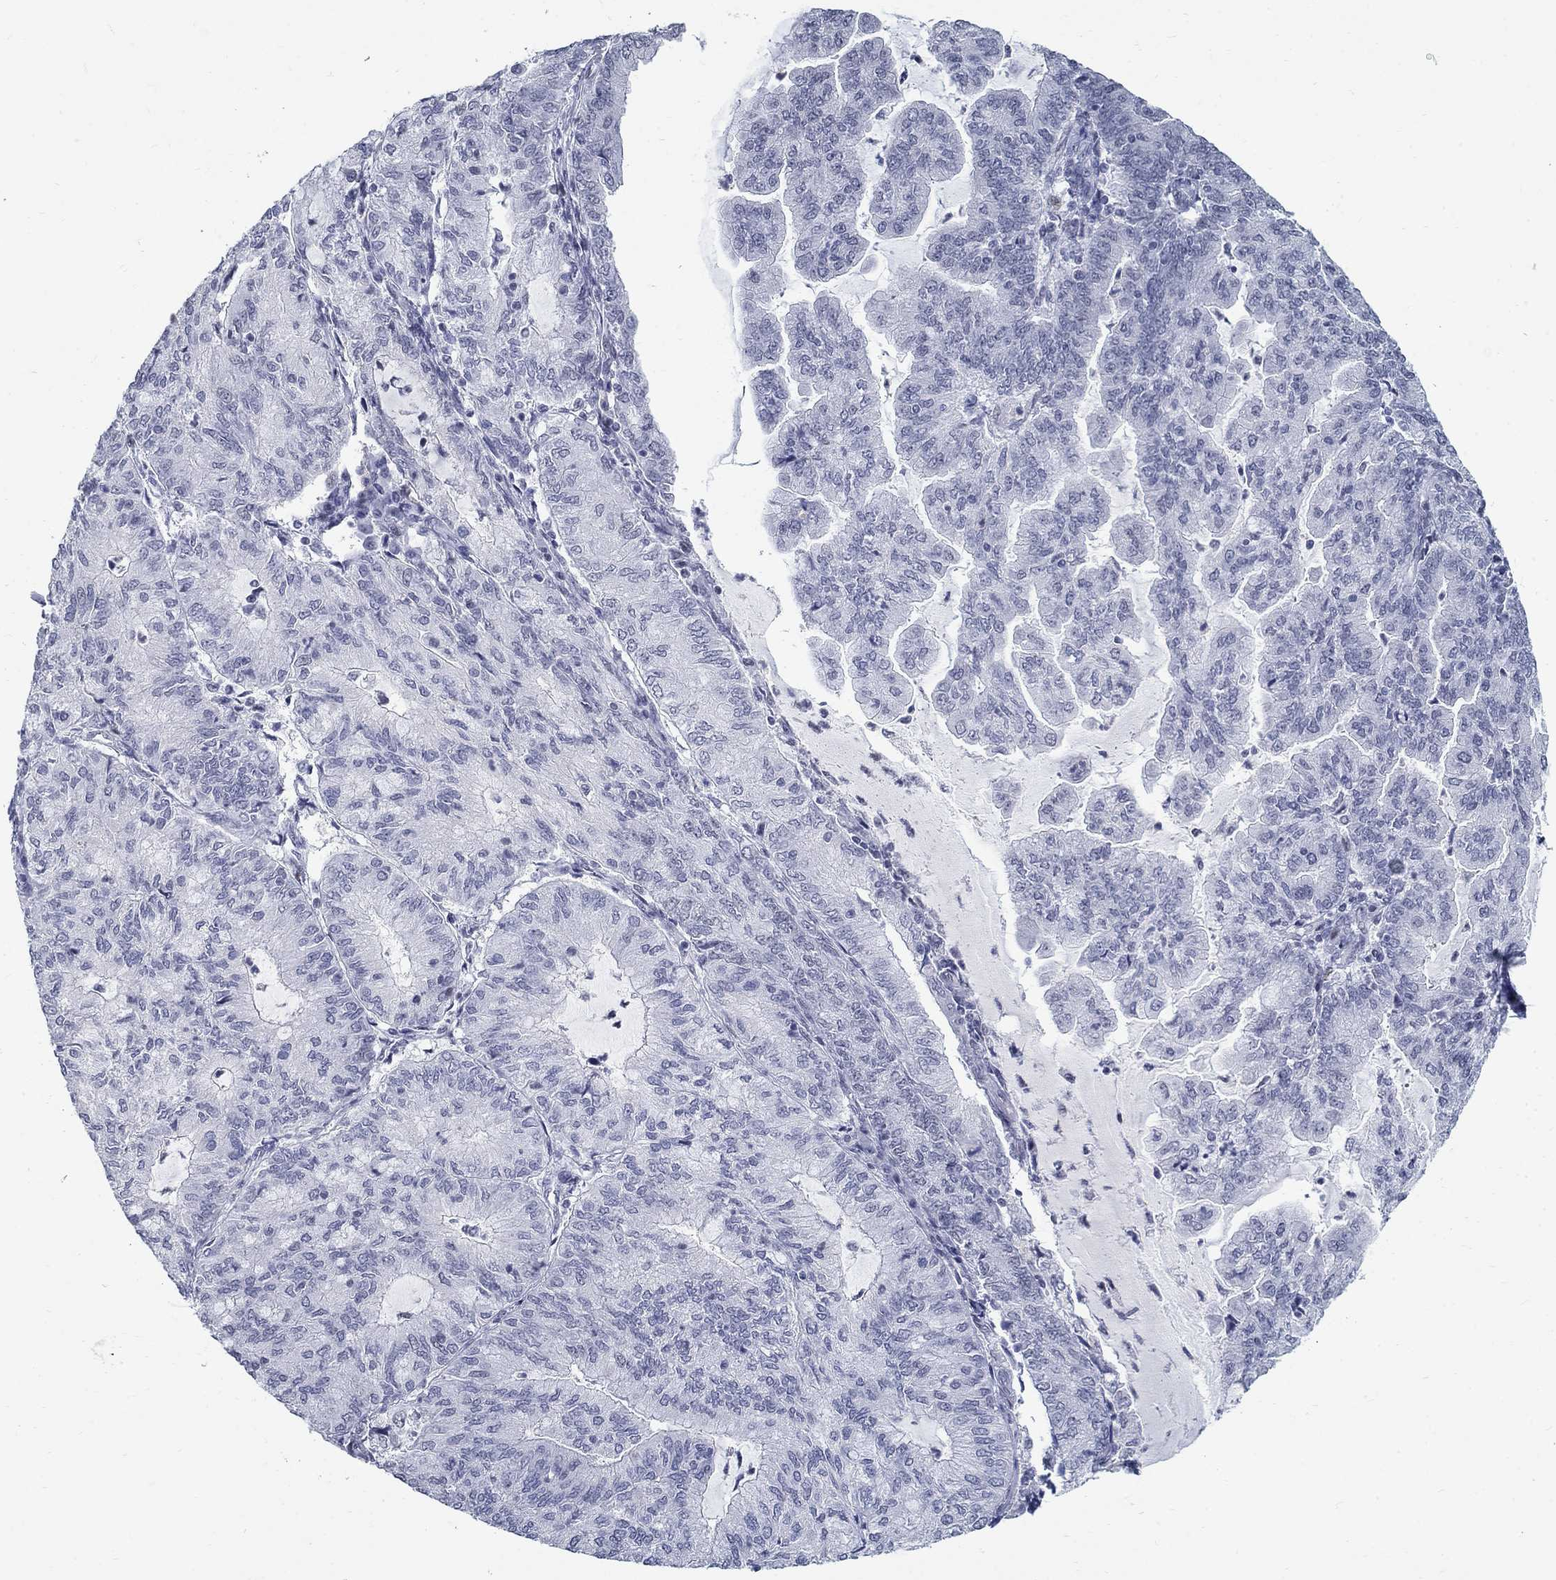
{"staining": {"intensity": "negative", "quantity": "none", "location": "none"}, "tissue": "endometrial cancer", "cell_type": "Tumor cells", "image_type": "cancer", "snomed": [{"axis": "morphology", "description": "Adenocarcinoma, NOS"}, {"axis": "topography", "description": "Endometrium"}], "caption": "Immunohistochemical staining of endometrial cancer displays no significant expression in tumor cells.", "gene": "BHLHE22", "patient": {"sex": "female", "age": 82}}